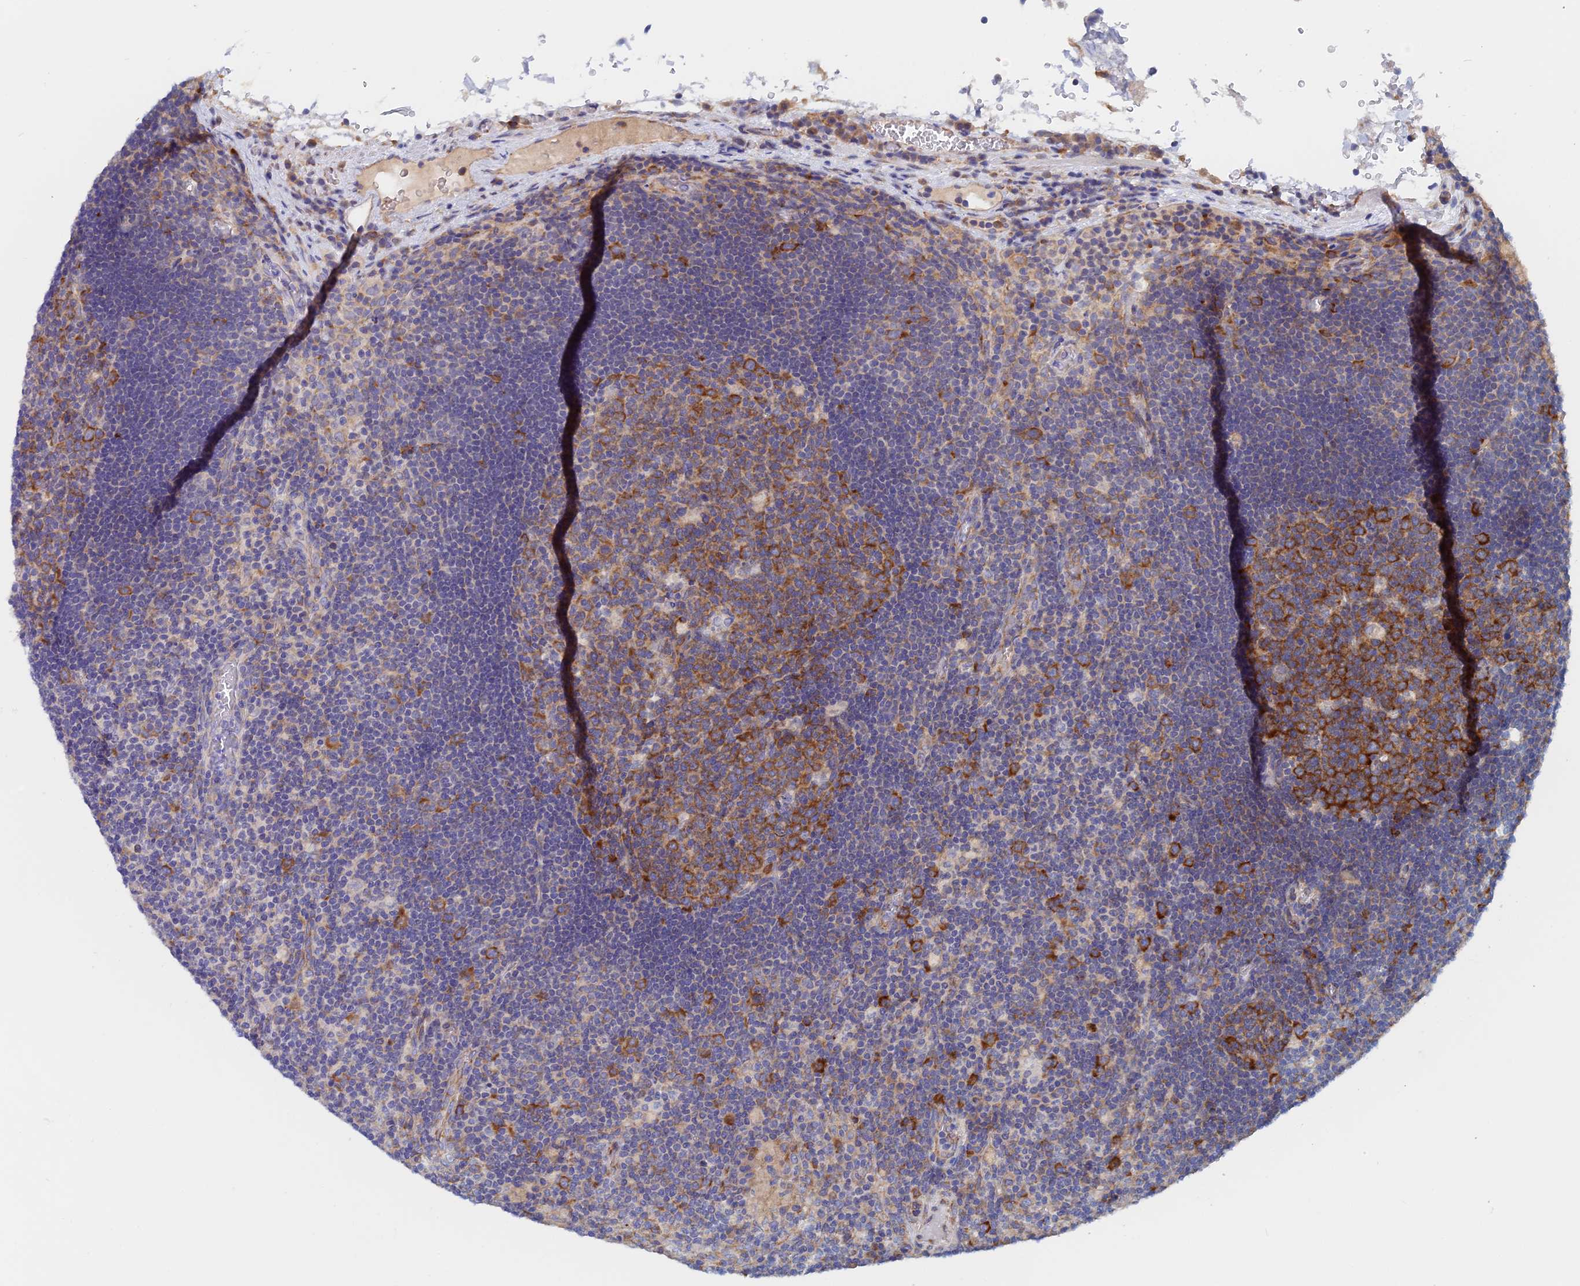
{"staining": {"intensity": "strong", "quantity": "25%-75%", "location": "cytoplasmic/membranous"}, "tissue": "lymph node", "cell_type": "Germinal center cells", "image_type": "normal", "snomed": [{"axis": "morphology", "description": "Normal tissue, NOS"}, {"axis": "topography", "description": "Lymph node"}], "caption": "Protein expression analysis of unremarkable human lymph node reveals strong cytoplasmic/membranous positivity in about 25%-75% of germinal center cells.", "gene": "ELOF1", "patient": {"sex": "male", "age": 58}}